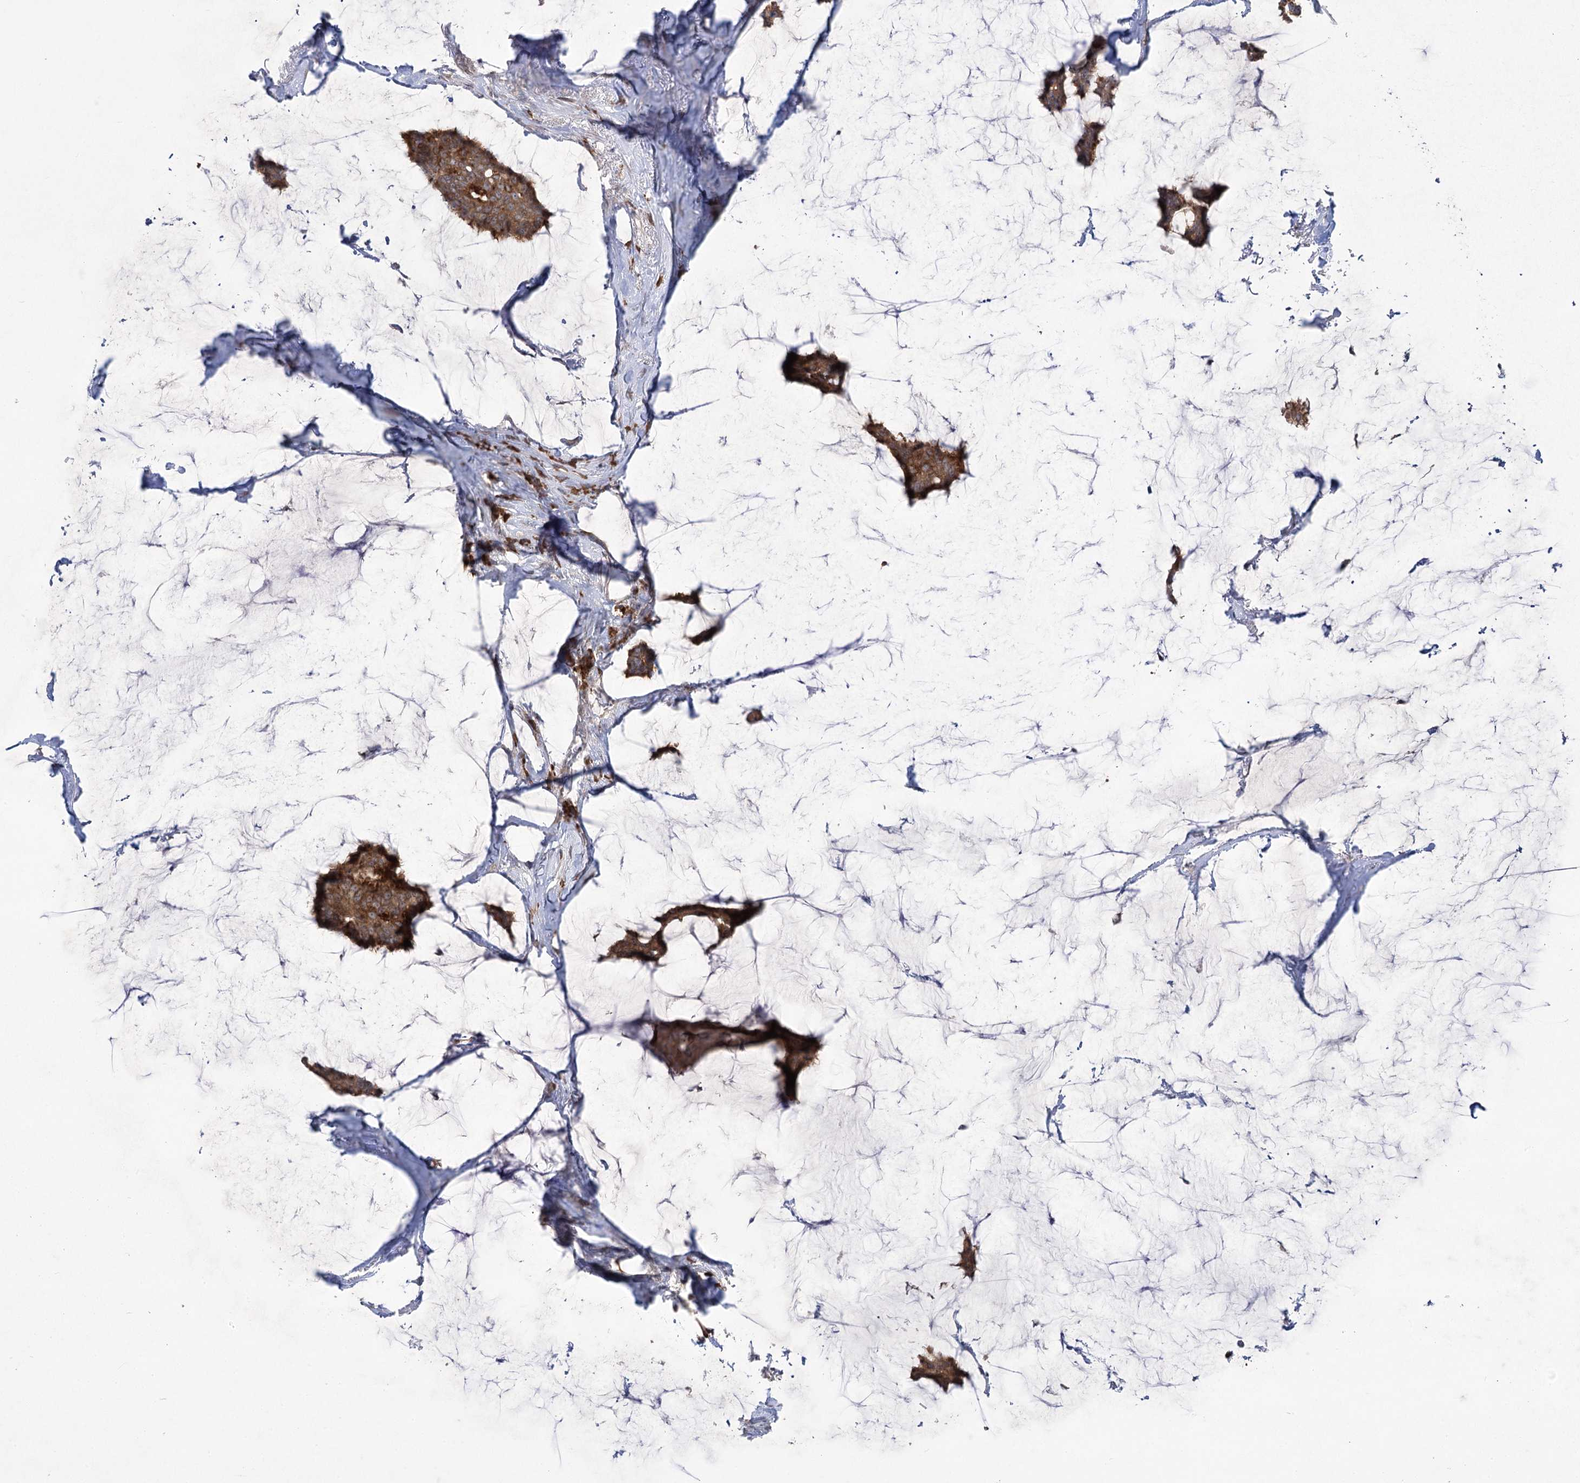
{"staining": {"intensity": "moderate", "quantity": ">75%", "location": "cytoplasmic/membranous"}, "tissue": "breast cancer", "cell_type": "Tumor cells", "image_type": "cancer", "snomed": [{"axis": "morphology", "description": "Duct carcinoma"}, {"axis": "topography", "description": "Breast"}], "caption": "Immunohistochemical staining of human breast invasive ductal carcinoma reveals medium levels of moderate cytoplasmic/membranous staining in about >75% of tumor cells.", "gene": "SYTL1", "patient": {"sex": "female", "age": 93}}